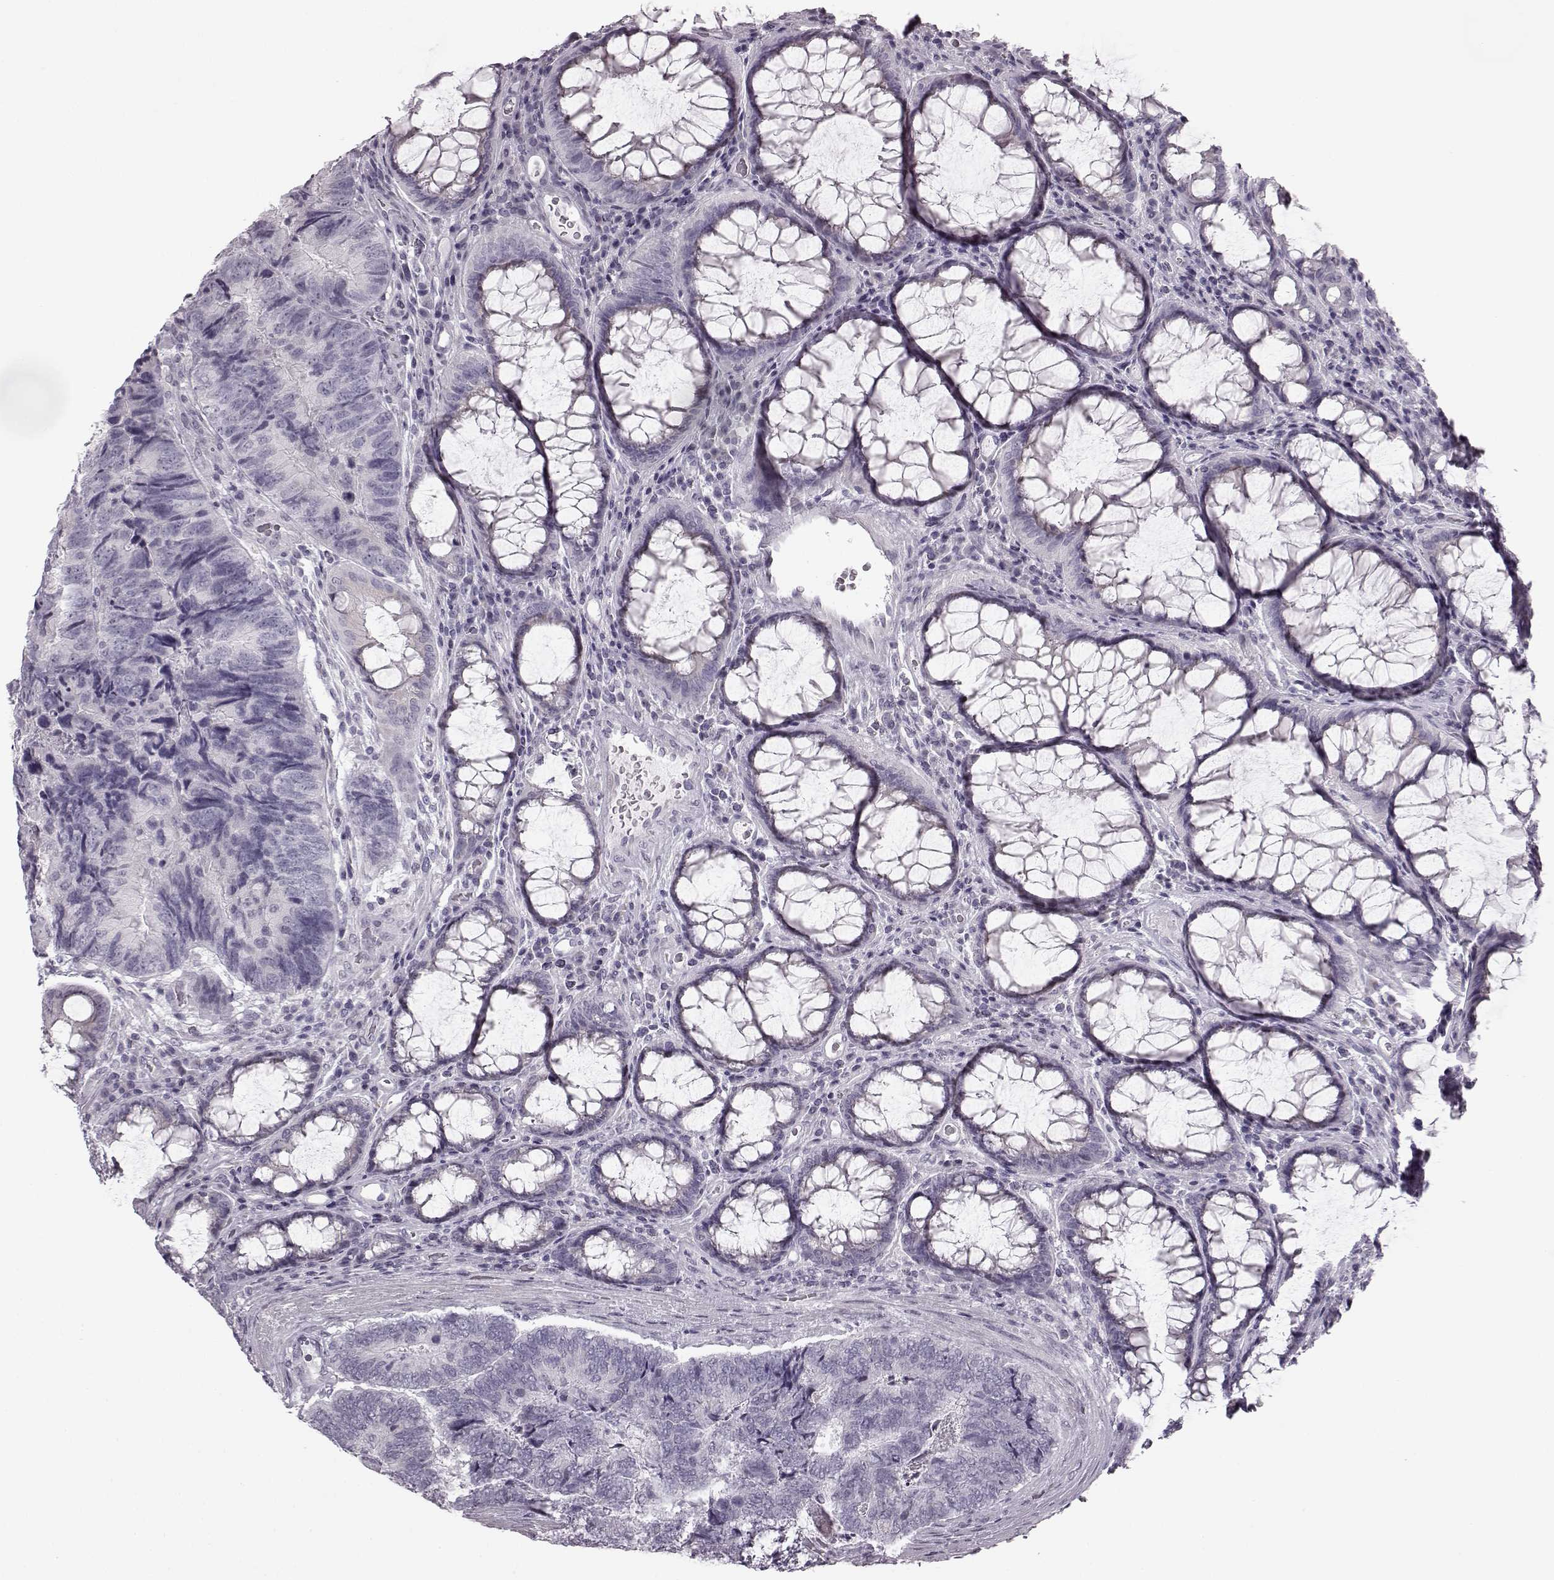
{"staining": {"intensity": "negative", "quantity": "none", "location": "none"}, "tissue": "colorectal cancer", "cell_type": "Tumor cells", "image_type": "cancer", "snomed": [{"axis": "morphology", "description": "Adenocarcinoma, NOS"}, {"axis": "topography", "description": "Colon"}], "caption": "There is no significant expression in tumor cells of colorectal cancer.", "gene": "SEMG2", "patient": {"sex": "female", "age": 67}}